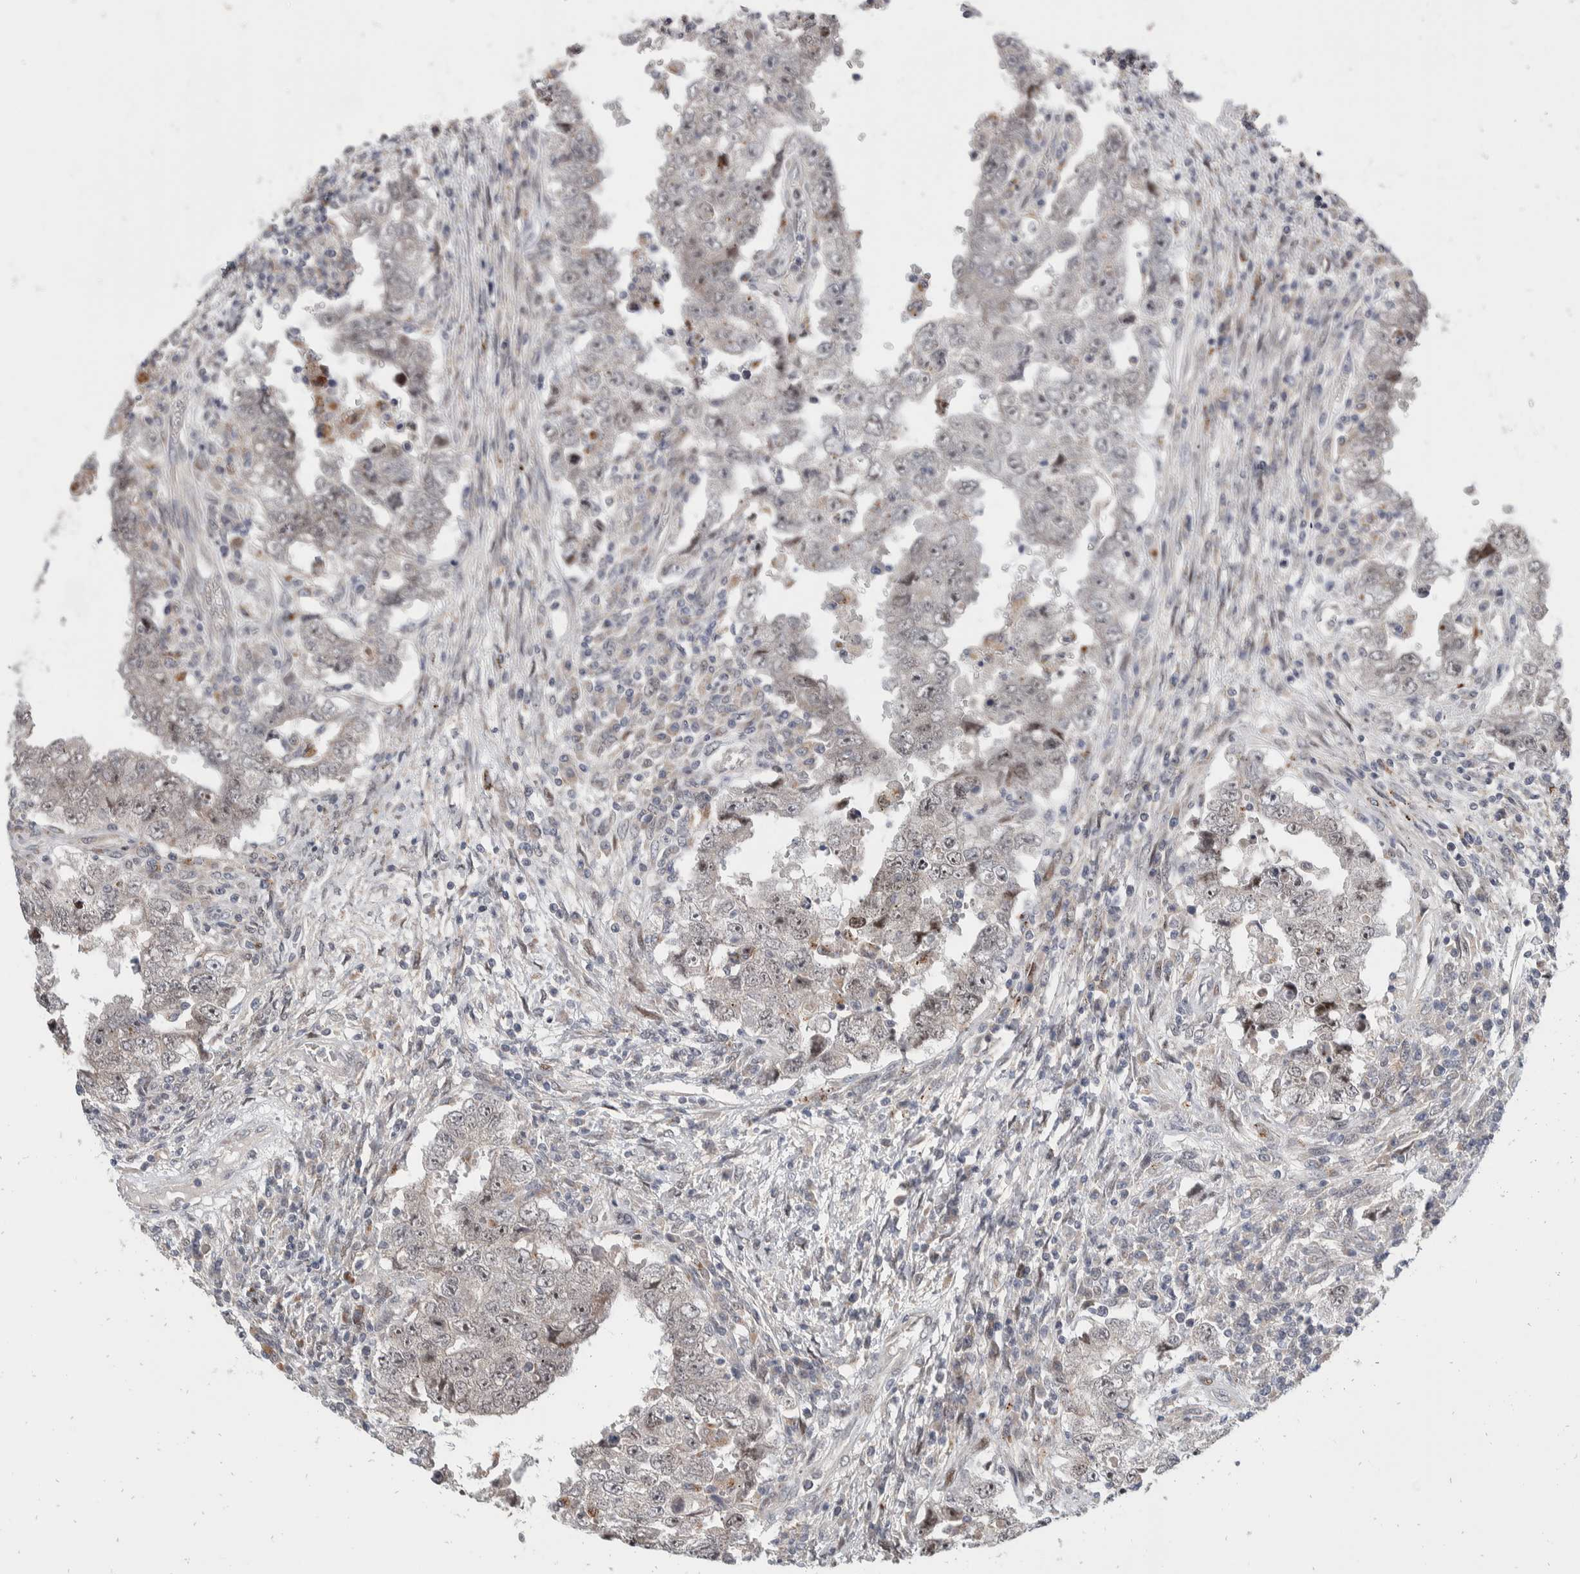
{"staining": {"intensity": "weak", "quantity": "25%-75%", "location": "nuclear"}, "tissue": "testis cancer", "cell_type": "Tumor cells", "image_type": "cancer", "snomed": [{"axis": "morphology", "description": "Carcinoma, Embryonal, NOS"}, {"axis": "topography", "description": "Testis"}], "caption": "Immunohistochemistry (DAB) staining of embryonal carcinoma (testis) demonstrates weak nuclear protein staining in about 25%-75% of tumor cells.", "gene": "ZNF703", "patient": {"sex": "male", "age": 26}}